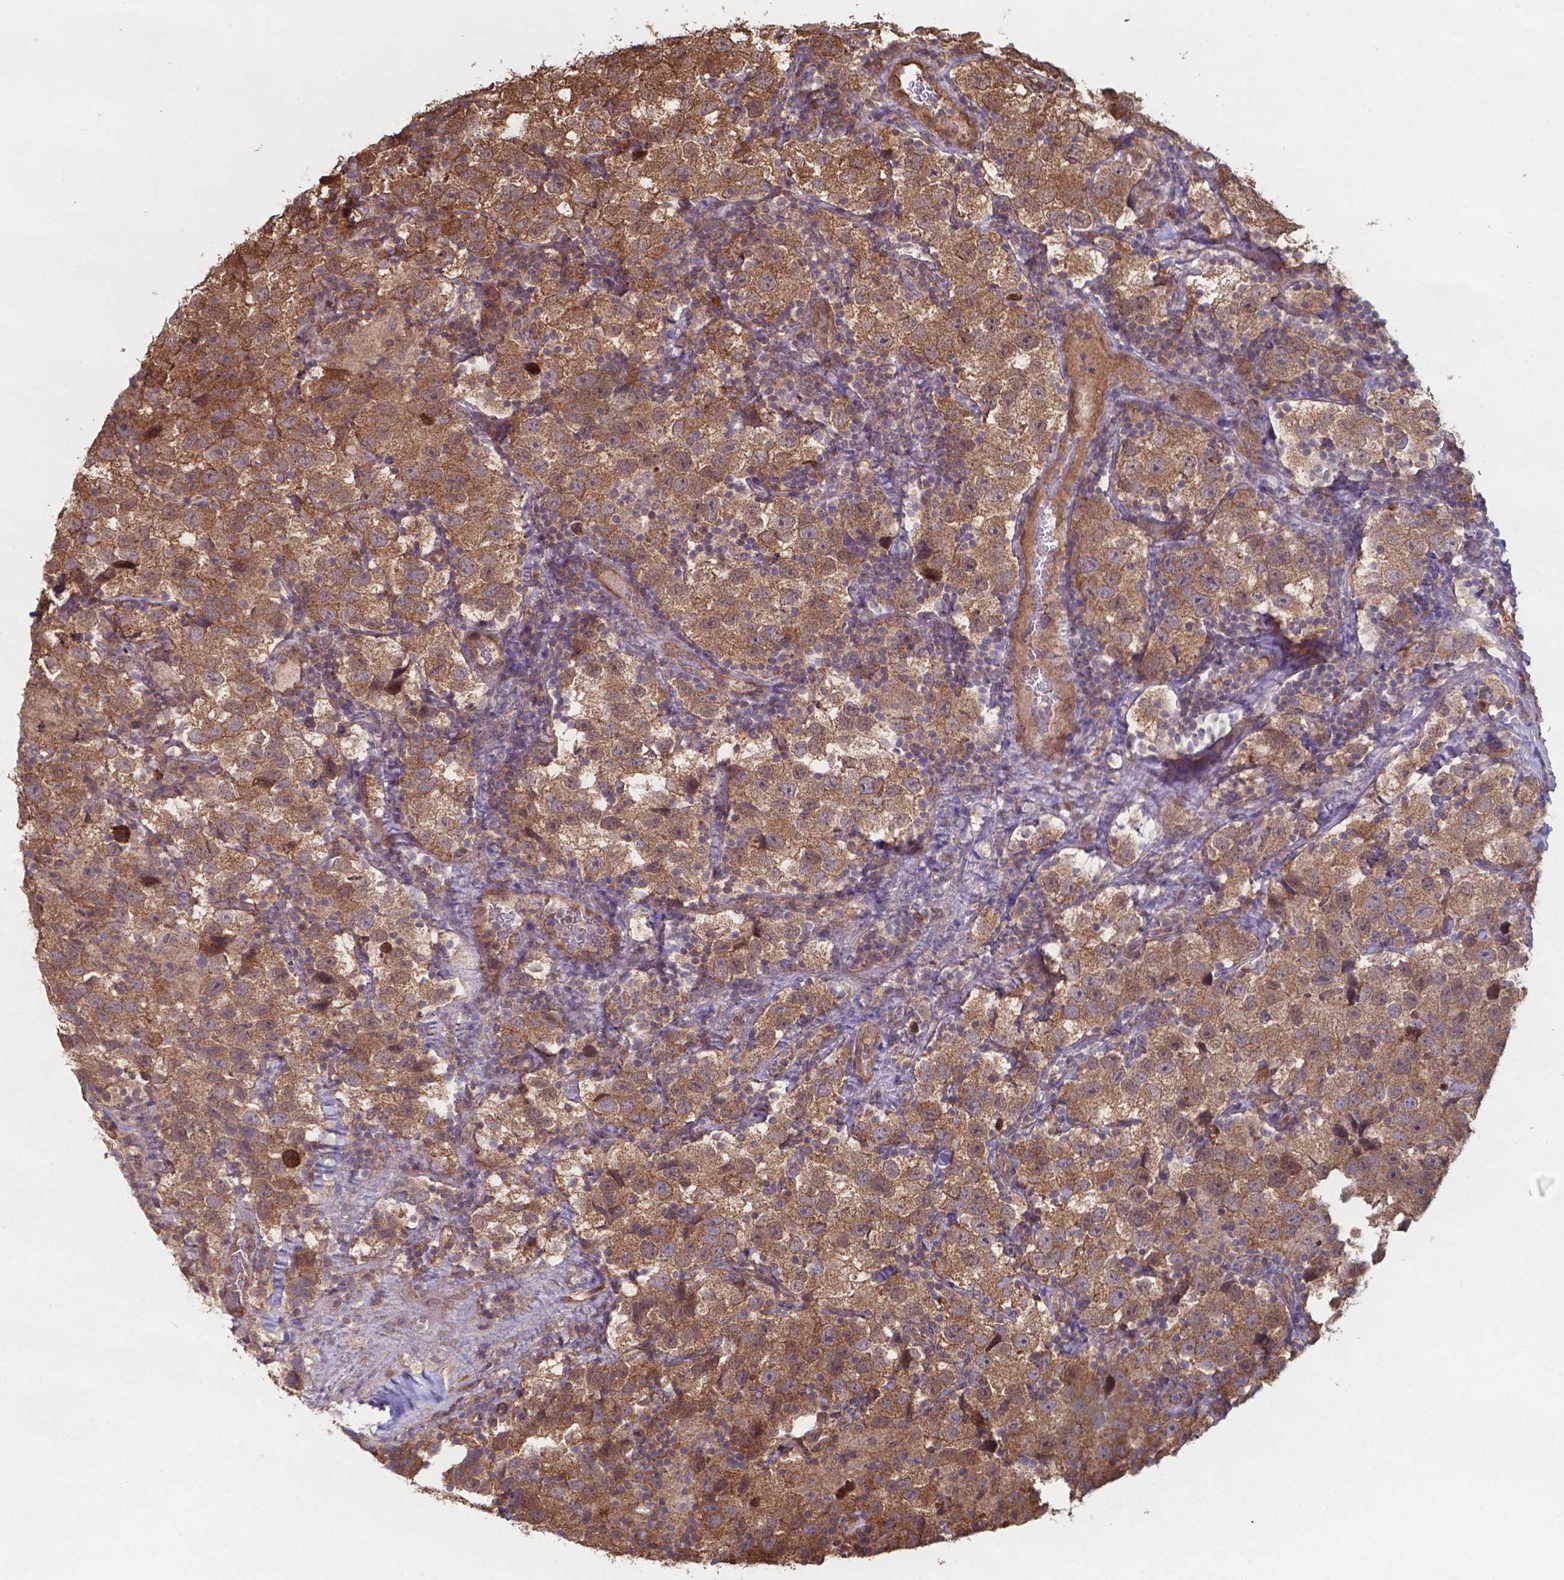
{"staining": {"intensity": "moderate", "quantity": ">75%", "location": "cytoplasmic/membranous,nuclear"}, "tissue": "testis cancer", "cell_type": "Tumor cells", "image_type": "cancer", "snomed": [{"axis": "morphology", "description": "Seminoma, NOS"}, {"axis": "topography", "description": "Testis"}], "caption": "About >75% of tumor cells in seminoma (testis) reveal moderate cytoplasmic/membranous and nuclear protein expression as visualized by brown immunohistochemical staining.", "gene": "CHP2", "patient": {"sex": "male", "age": 26}}